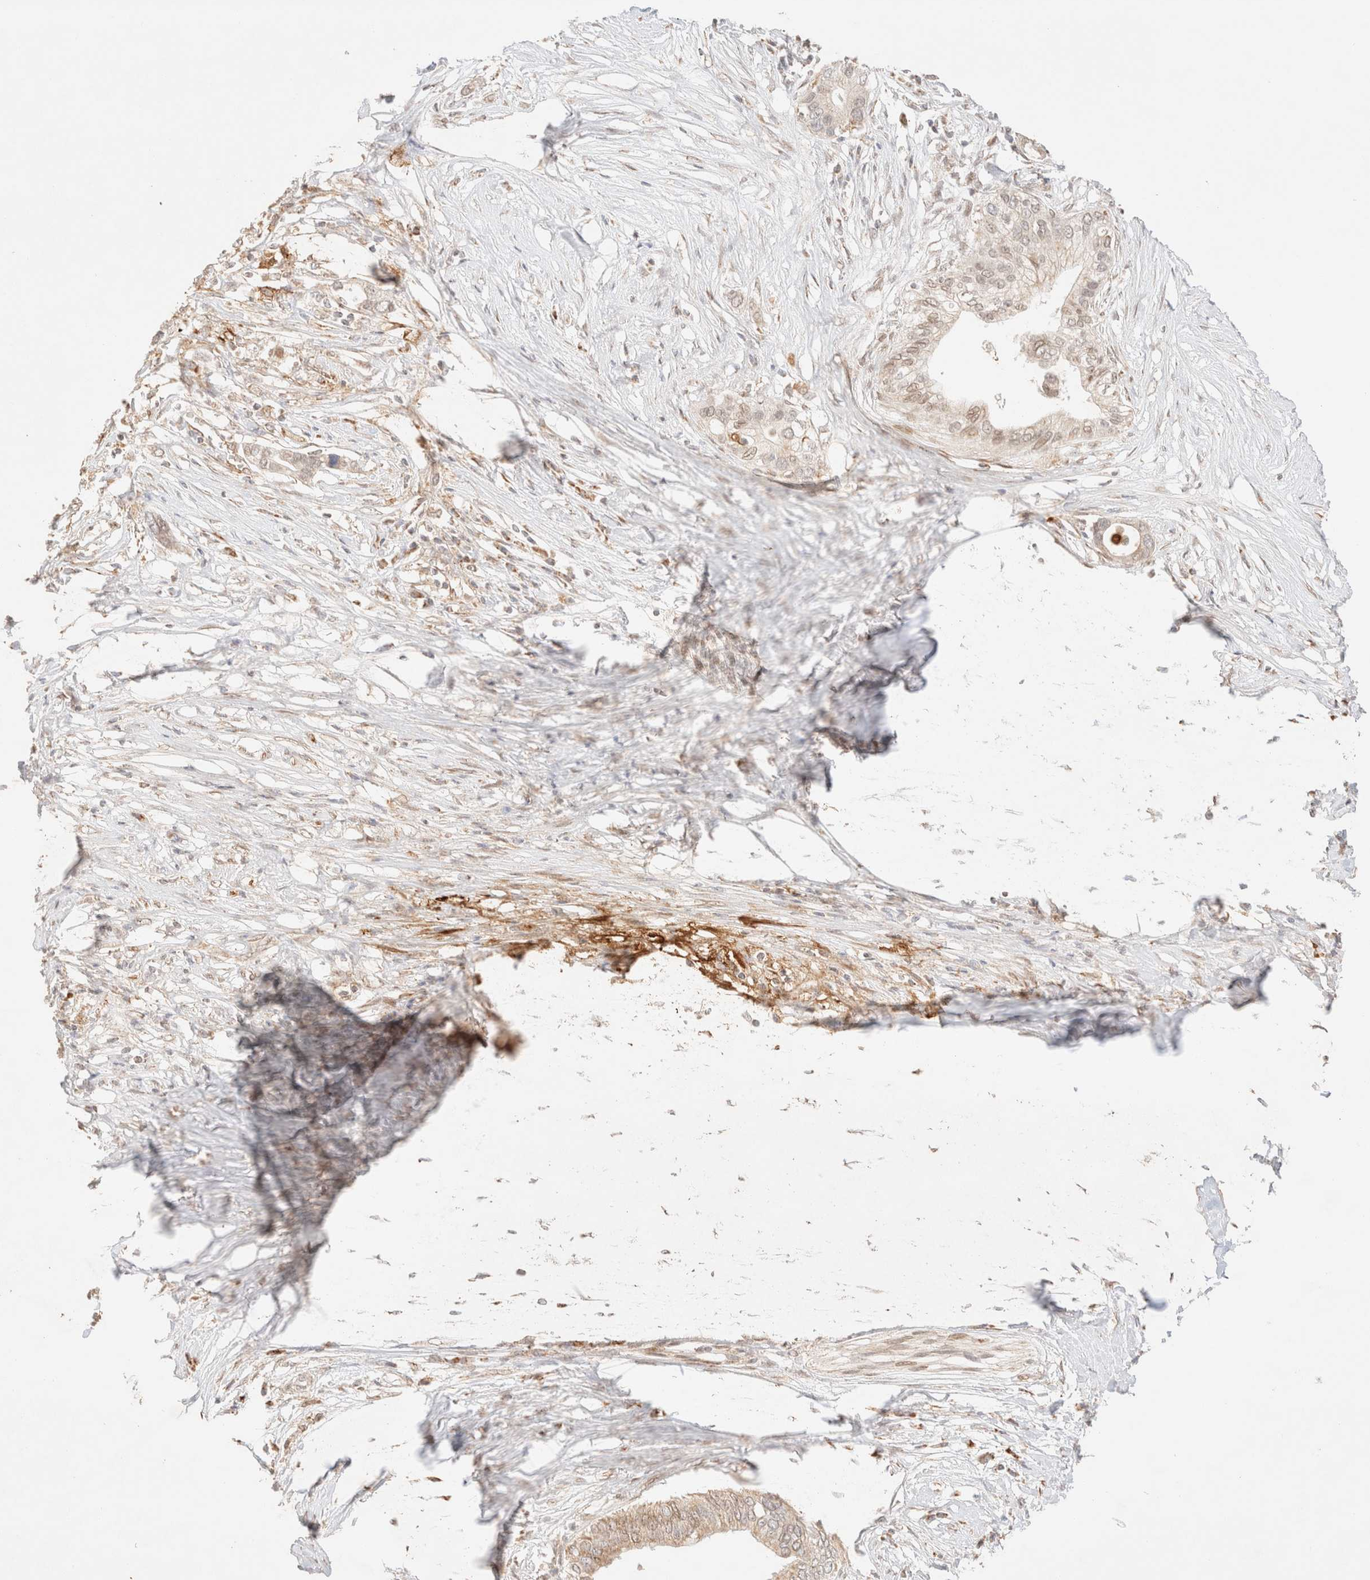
{"staining": {"intensity": "weak", "quantity": "<25%", "location": "cytoplasmic/membranous"}, "tissue": "pancreatic cancer", "cell_type": "Tumor cells", "image_type": "cancer", "snomed": [{"axis": "morphology", "description": "Normal tissue, NOS"}, {"axis": "morphology", "description": "Adenocarcinoma, NOS"}, {"axis": "topography", "description": "Pancreas"}, {"axis": "topography", "description": "Peripheral nerve tissue"}], "caption": "High power microscopy image of an immunohistochemistry (IHC) micrograph of pancreatic adenocarcinoma, revealing no significant expression in tumor cells.", "gene": "TACO1", "patient": {"sex": "male", "age": 59}}